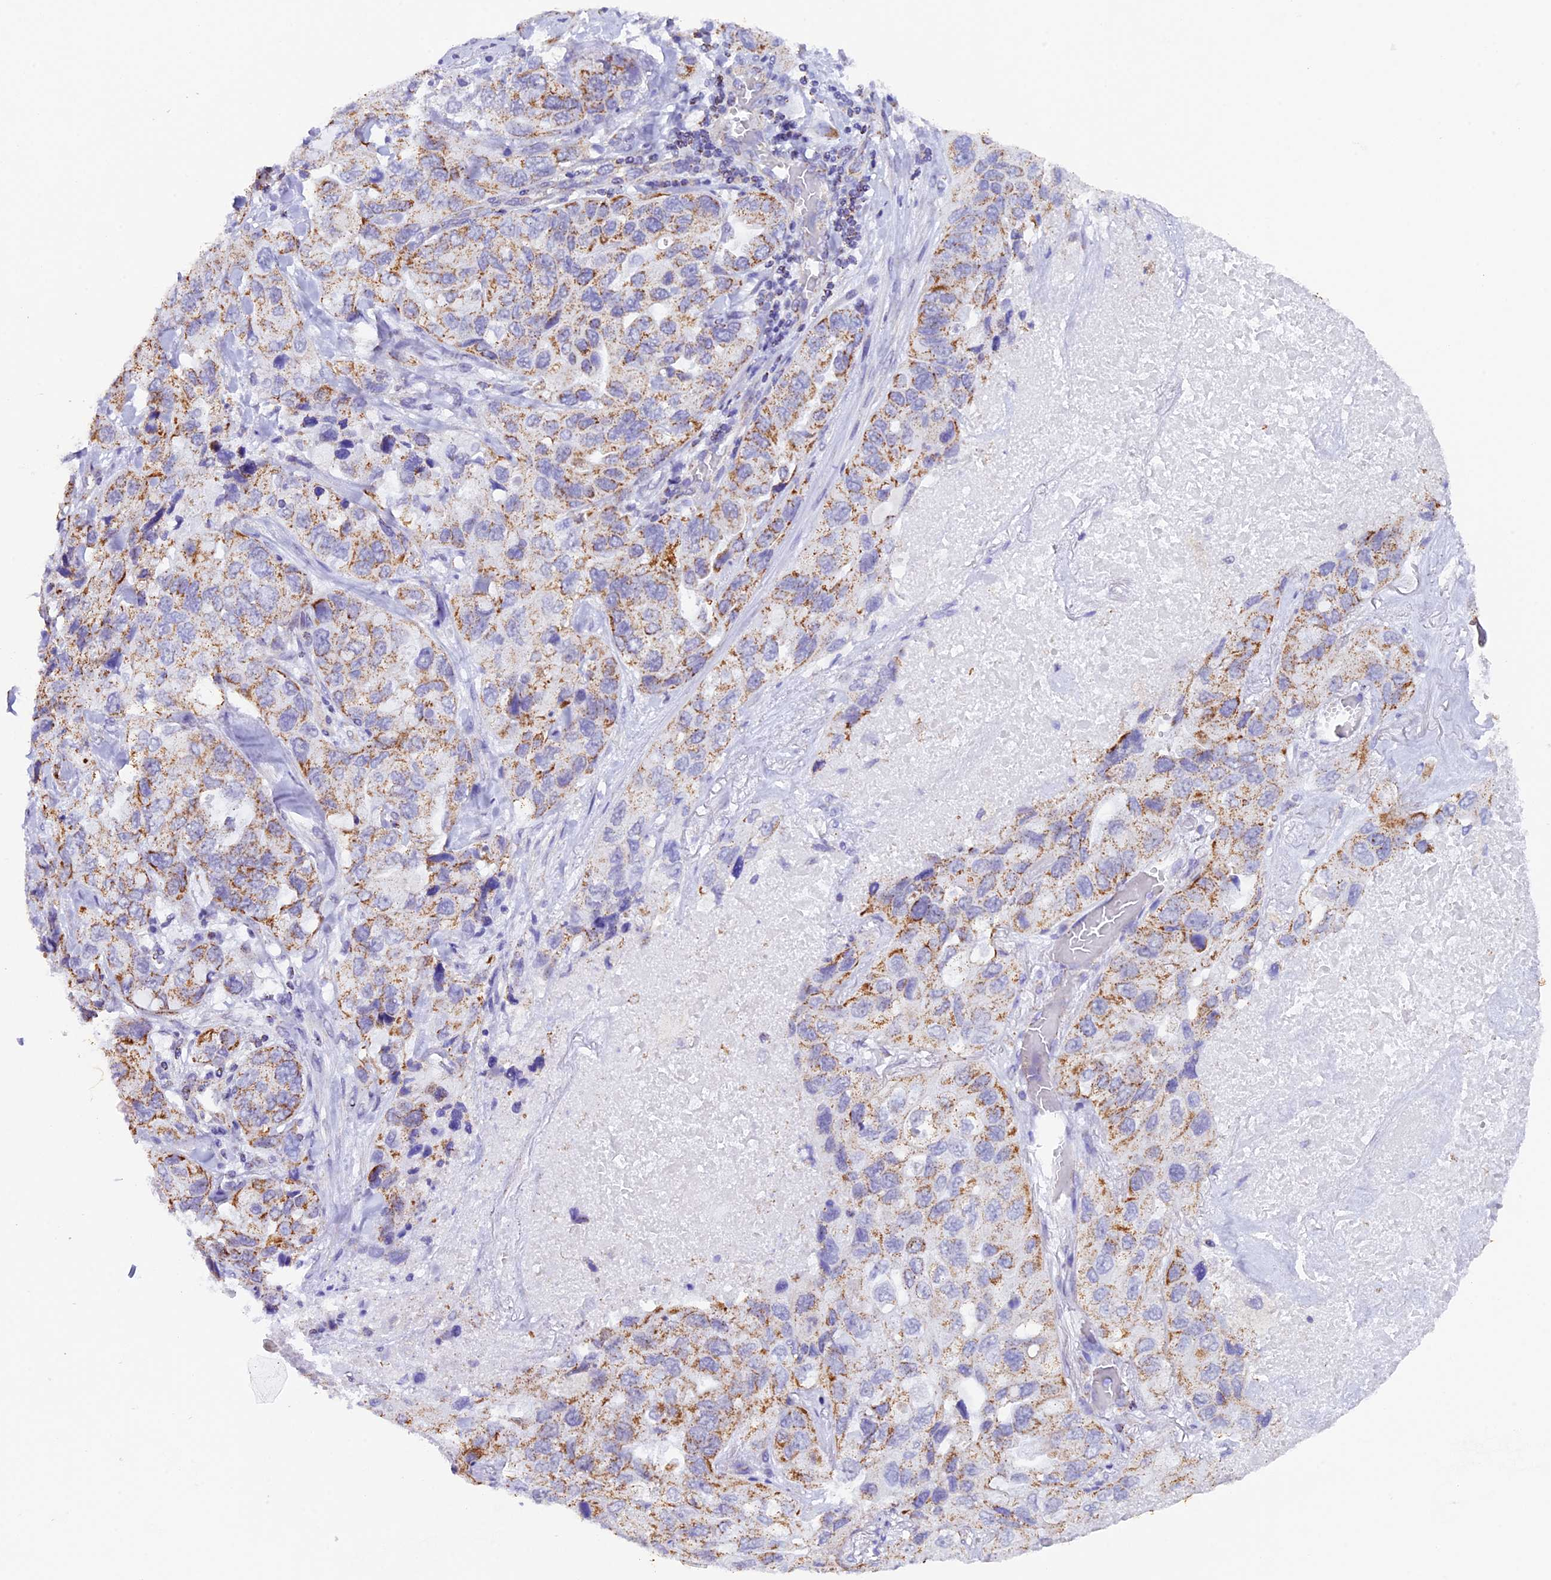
{"staining": {"intensity": "moderate", "quantity": ">75%", "location": "cytoplasmic/membranous"}, "tissue": "lung cancer", "cell_type": "Tumor cells", "image_type": "cancer", "snomed": [{"axis": "morphology", "description": "Squamous cell carcinoma, NOS"}, {"axis": "topography", "description": "Lung"}], "caption": "DAB (3,3'-diaminobenzidine) immunohistochemical staining of squamous cell carcinoma (lung) exhibits moderate cytoplasmic/membranous protein expression in about >75% of tumor cells.", "gene": "TFAM", "patient": {"sex": "female", "age": 73}}